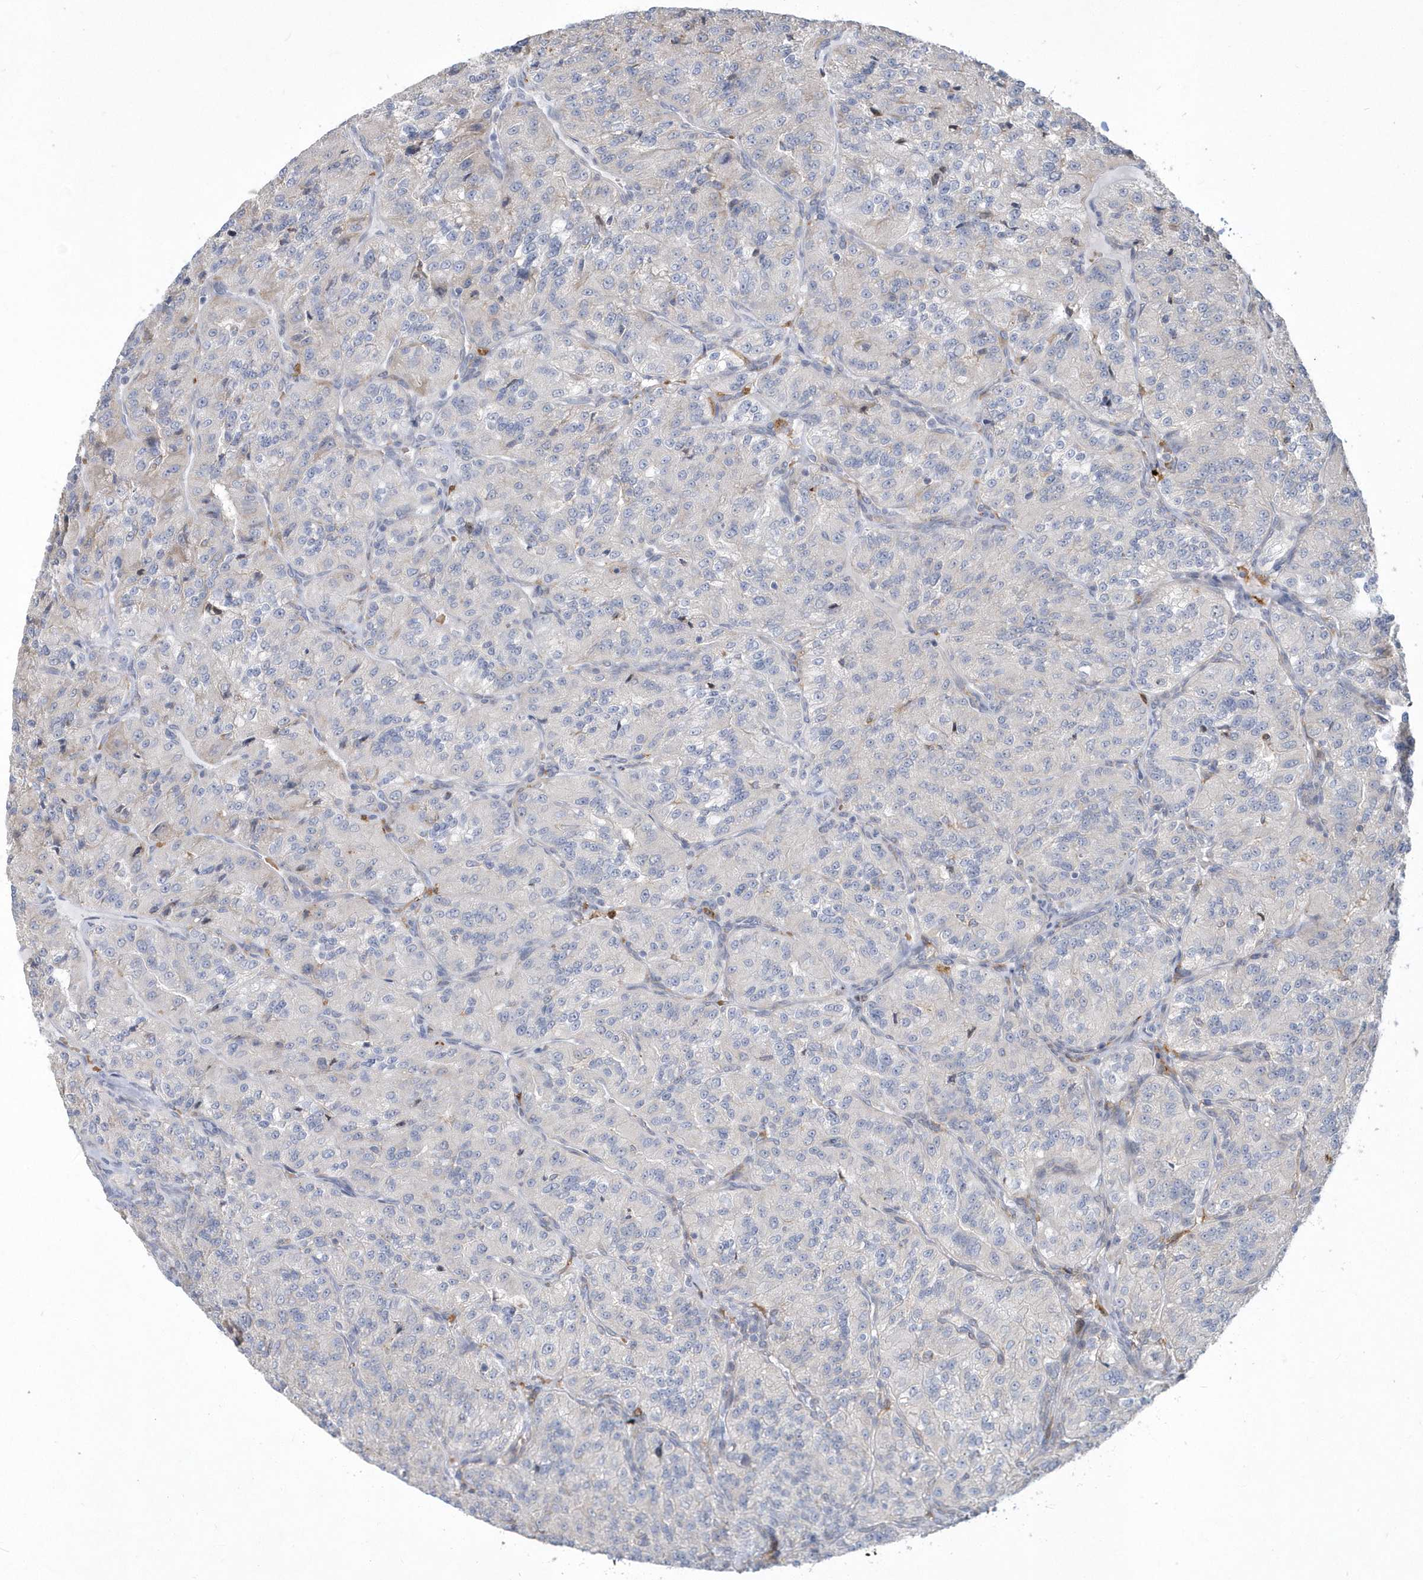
{"staining": {"intensity": "negative", "quantity": "none", "location": "none"}, "tissue": "renal cancer", "cell_type": "Tumor cells", "image_type": "cancer", "snomed": [{"axis": "morphology", "description": "Adenocarcinoma, NOS"}, {"axis": "topography", "description": "Kidney"}], "caption": "Renal cancer (adenocarcinoma) was stained to show a protein in brown. There is no significant positivity in tumor cells.", "gene": "TSPEAR", "patient": {"sex": "female", "age": 63}}